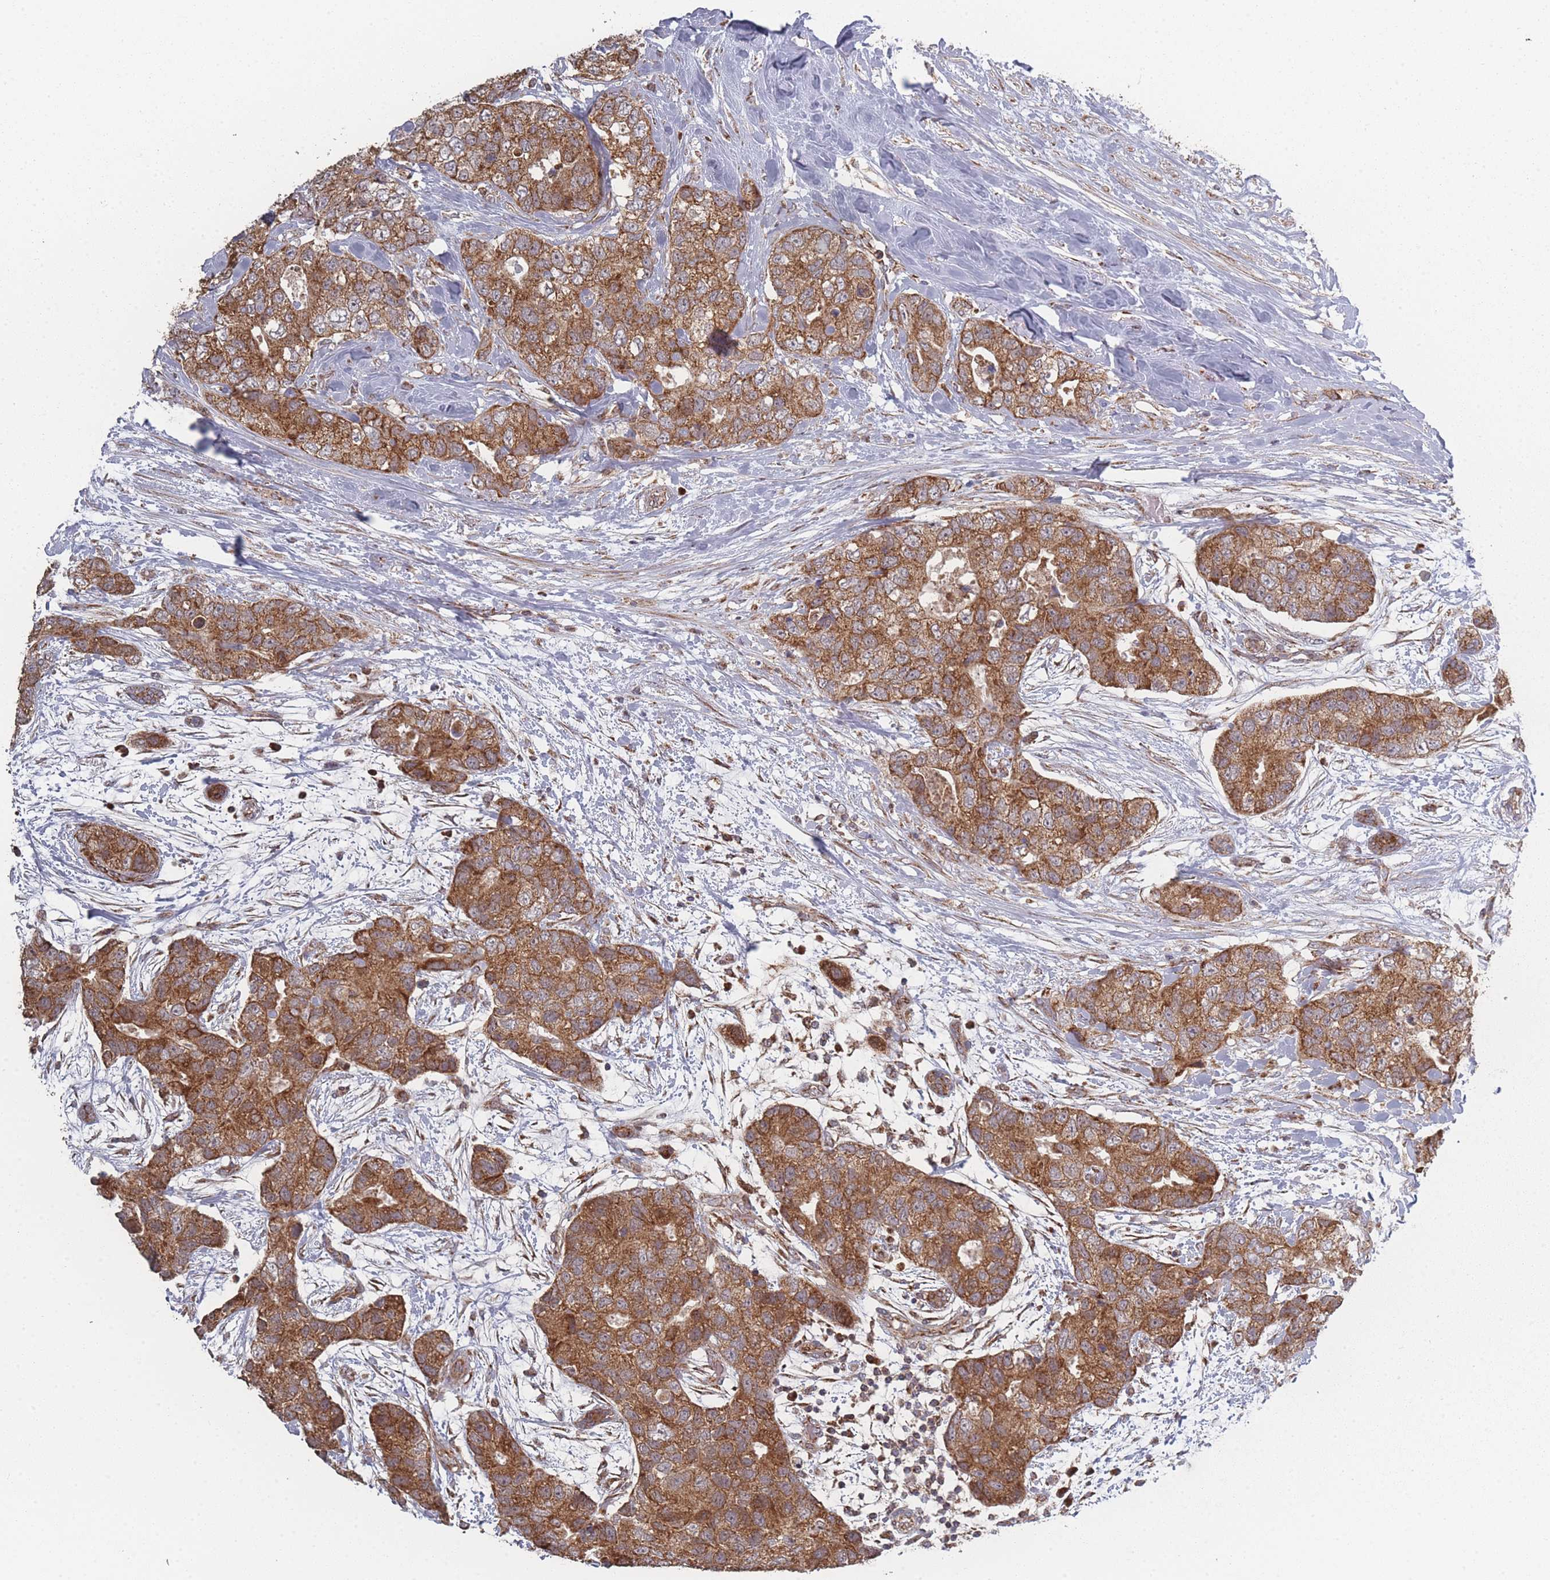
{"staining": {"intensity": "moderate", "quantity": ">75%", "location": "cytoplasmic/membranous"}, "tissue": "breast cancer", "cell_type": "Tumor cells", "image_type": "cancer", "snomed": [{"axis": "morphology", "description": "Duct carcinoma"}, {"axis": "topography", "description": "Breast"}], "caption": "Immunohistochemical staining of breast cancer shows moderate cytoplasmic/membranous protein expression in about >75% of tumor cells.", "gene": "PSMB3", "patient": {"sex": "female", "age": 62}}